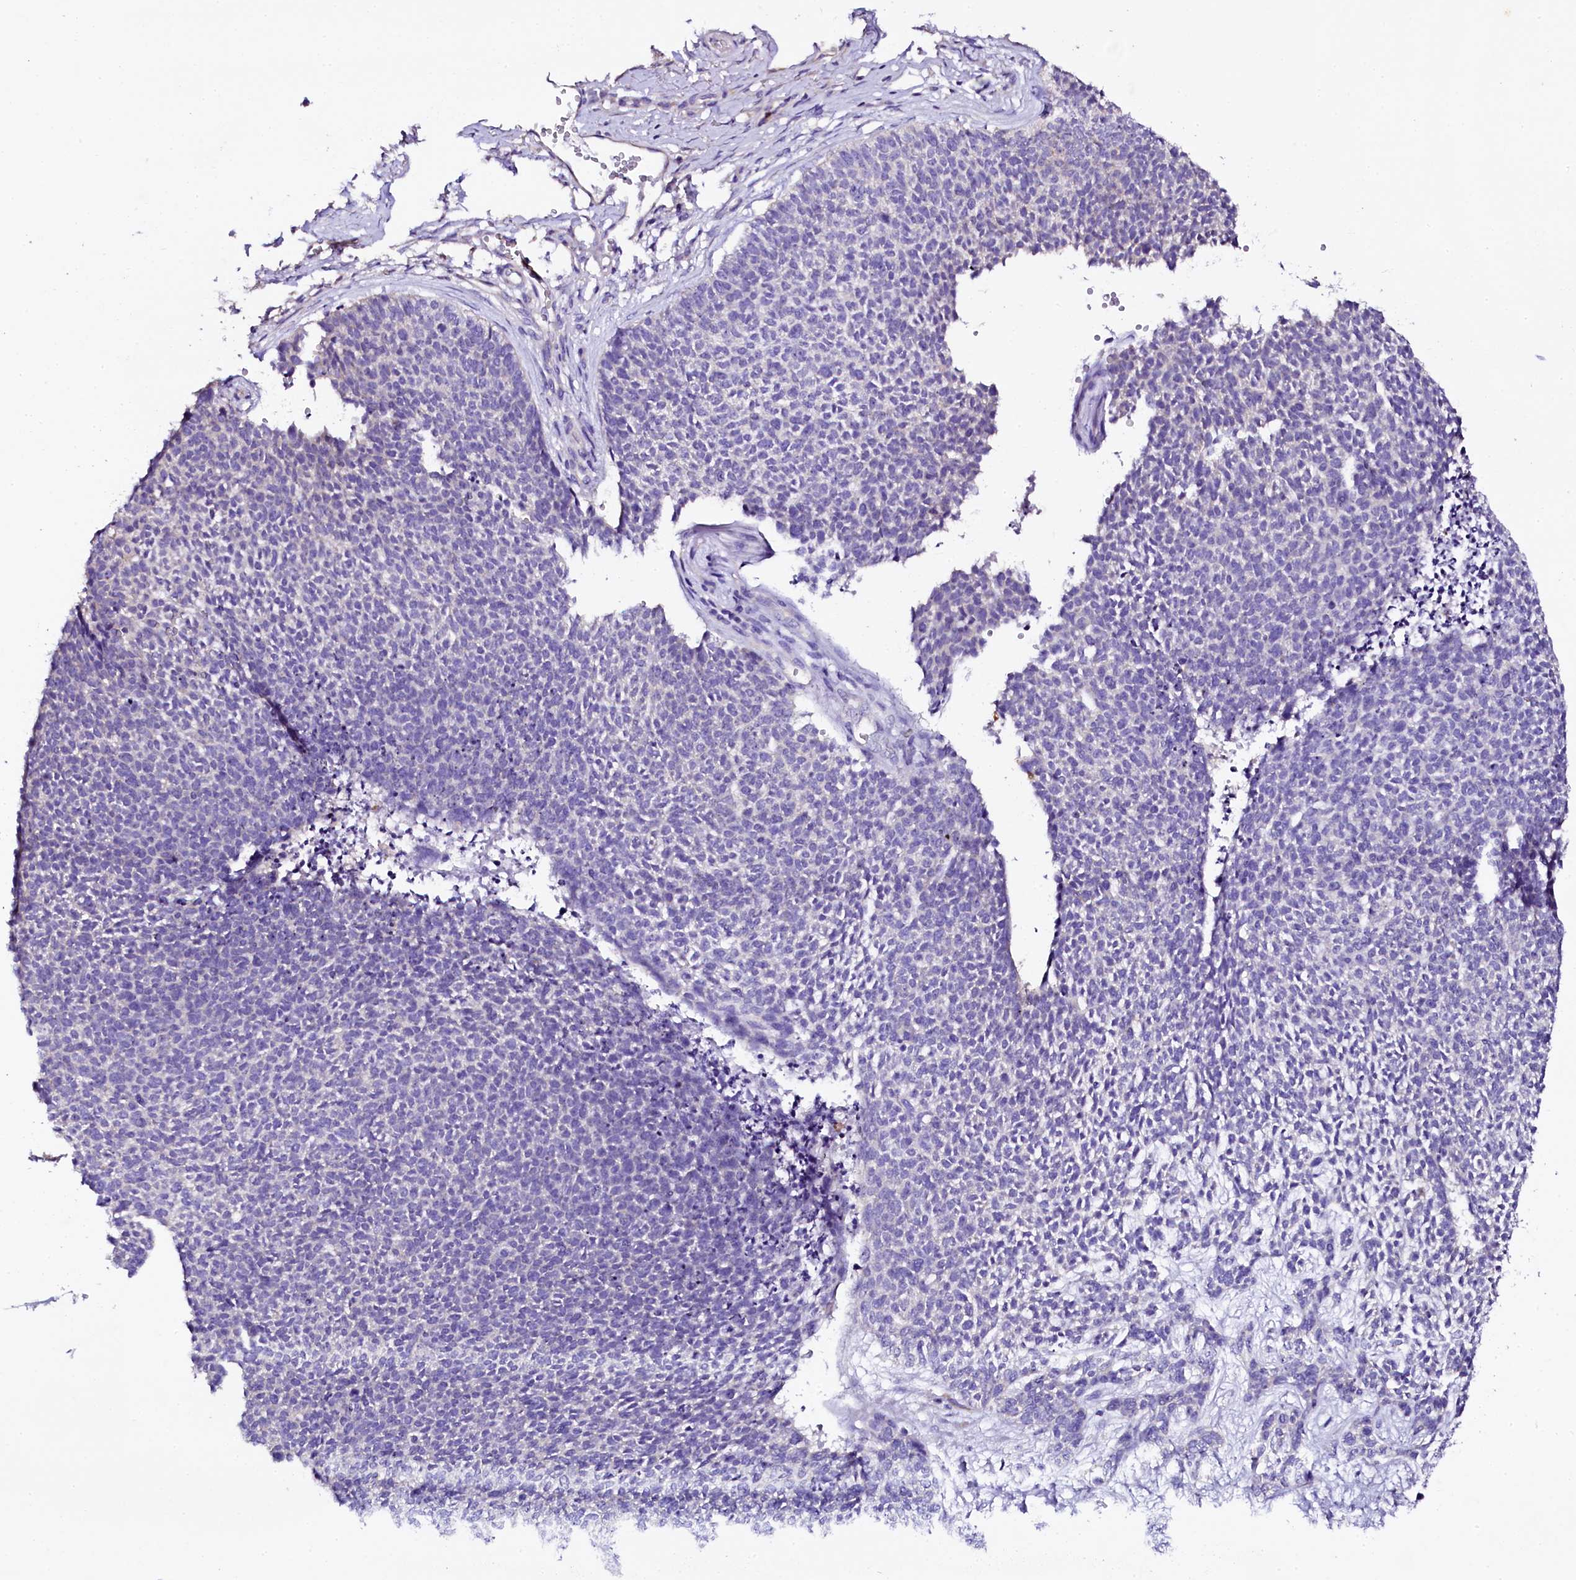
{"staining": {"intensity": "negative", "quantity": "none", "location": "none"}, "tissue": "skin cancer", "cell_type": "Tumor cells", "image_type": "cancer", "snomed": [{"axis": "morphology", "description": "Basal cell carcinoma"}, {"axis": "topography", "description": "Skin"}], "caption": "Immunohistochemical staining of human skin cancer (basal cell carcinoma) shows no significant staining in tumor cells.", "gene": "NAA16", "patient": {"sex": "female", "age": 84}}